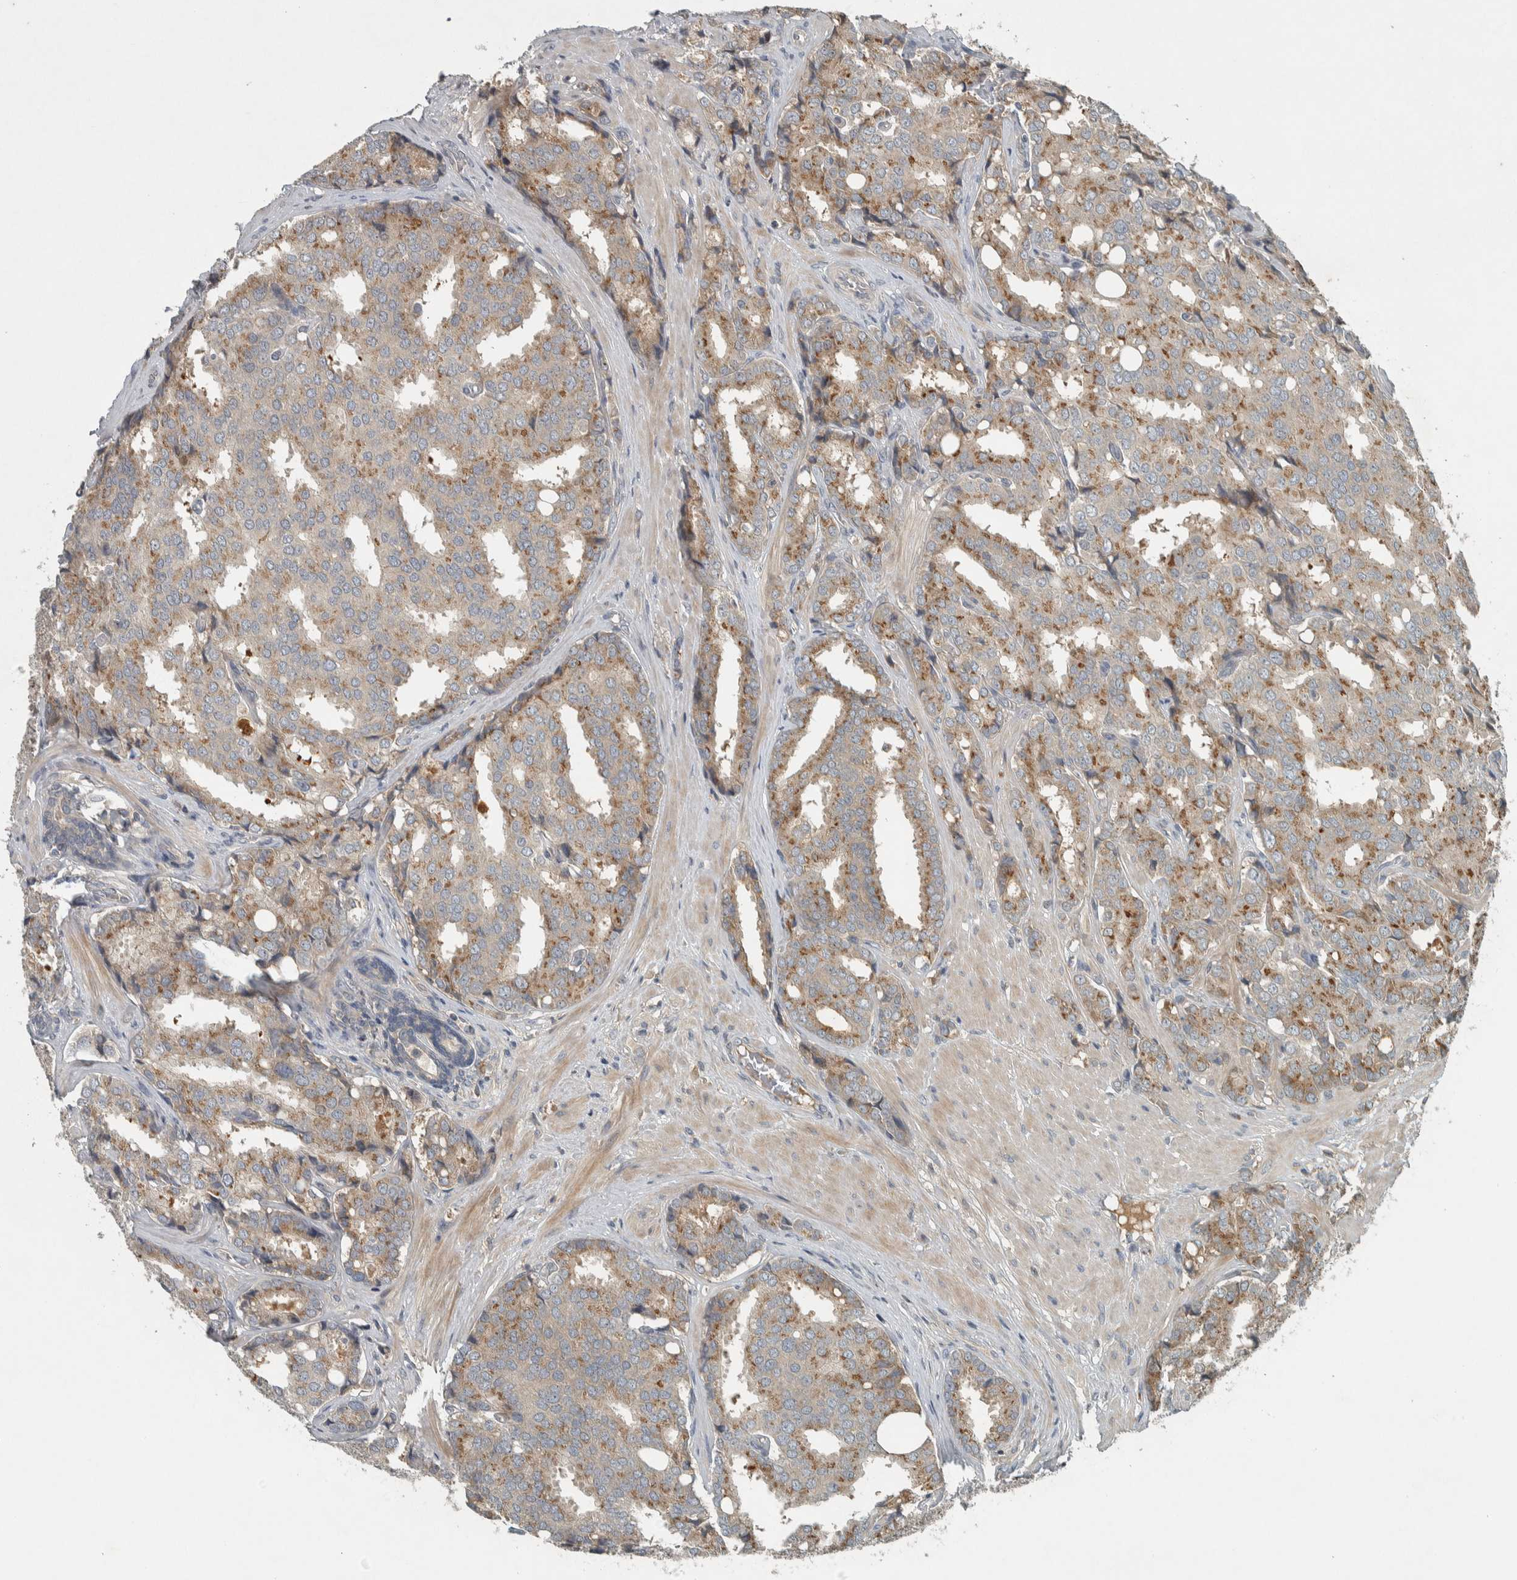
{"staining": {"intensity": "moderate", "quantity": "<25%", "location": "cytoplasmic/membranous"}, "tissue": "prostate cancer", "cell_type": "Tumor cells", "image_type": "cancer", "snomed": [{"axis": "morphology", "description": "Adenocarcinoma, High grade"}, {"axis": "topography", "description": "Prostate"}], "caption": "Immunohistochemical staining of human high-grade adenocarcinoma (prostate) exhibits low levels of moderate cytoplasmic/membranous protein staining in about <25% of tumor cells.", "gene": "CLCN2", "patient": {"sex": "male", "age": 50}}